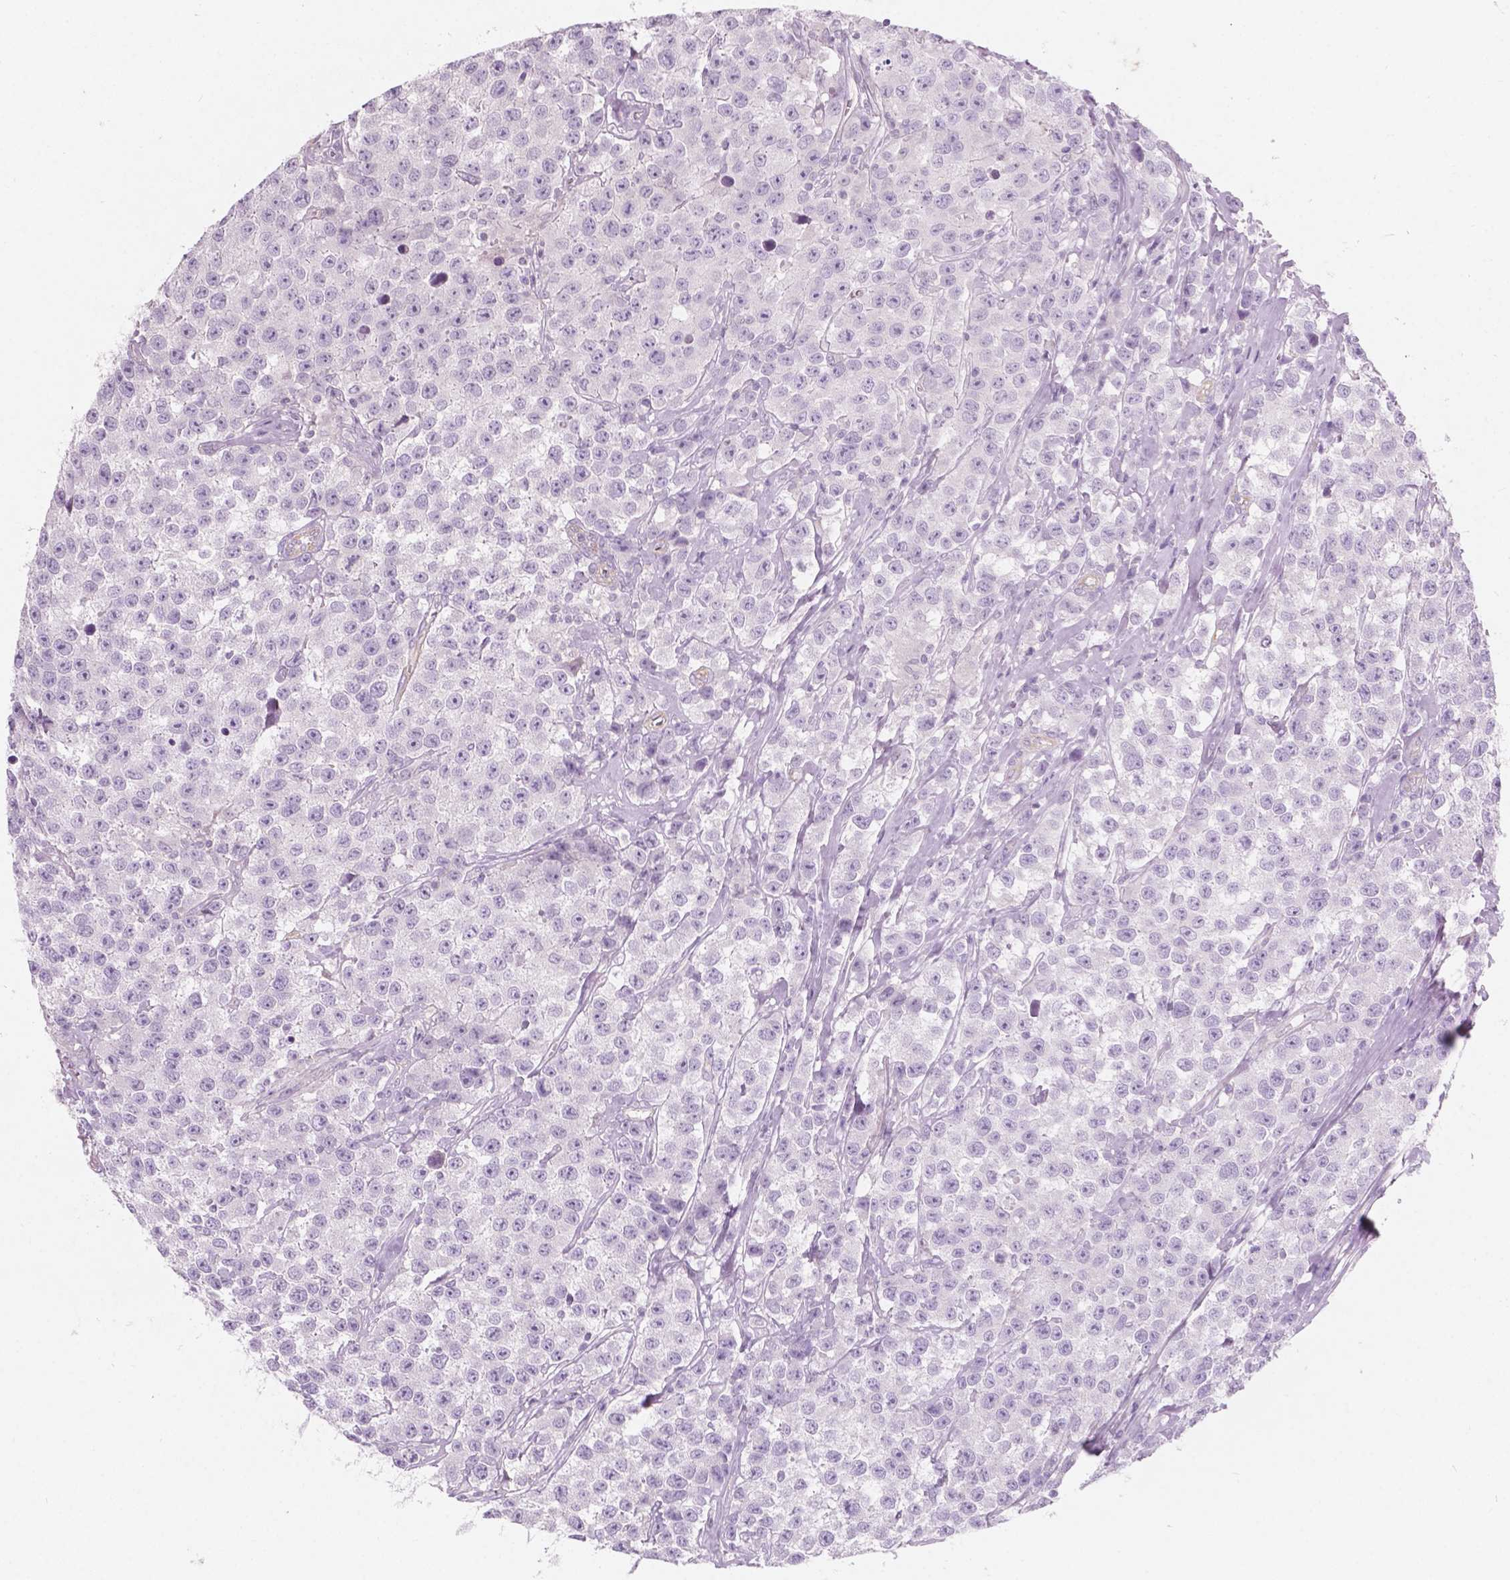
{"staining": {"intensity": "negative", "quantity": "none", "location": "none"}, "tissue": "testis cancer", "cell_type": "Tumor cells", "image_type": "cancer", "snomed": [{"axis": "morphology", "description": "Seminoma, NOS"}, {"axis": "topography", "description": "Testis"}], "caption": "Human seminoma (testis) stained for a protein using immunohistochemistry exhibits no positivity in tumor cells.", "gene": "AWAT1", "patient": {"sex": "male", "age": 59}}